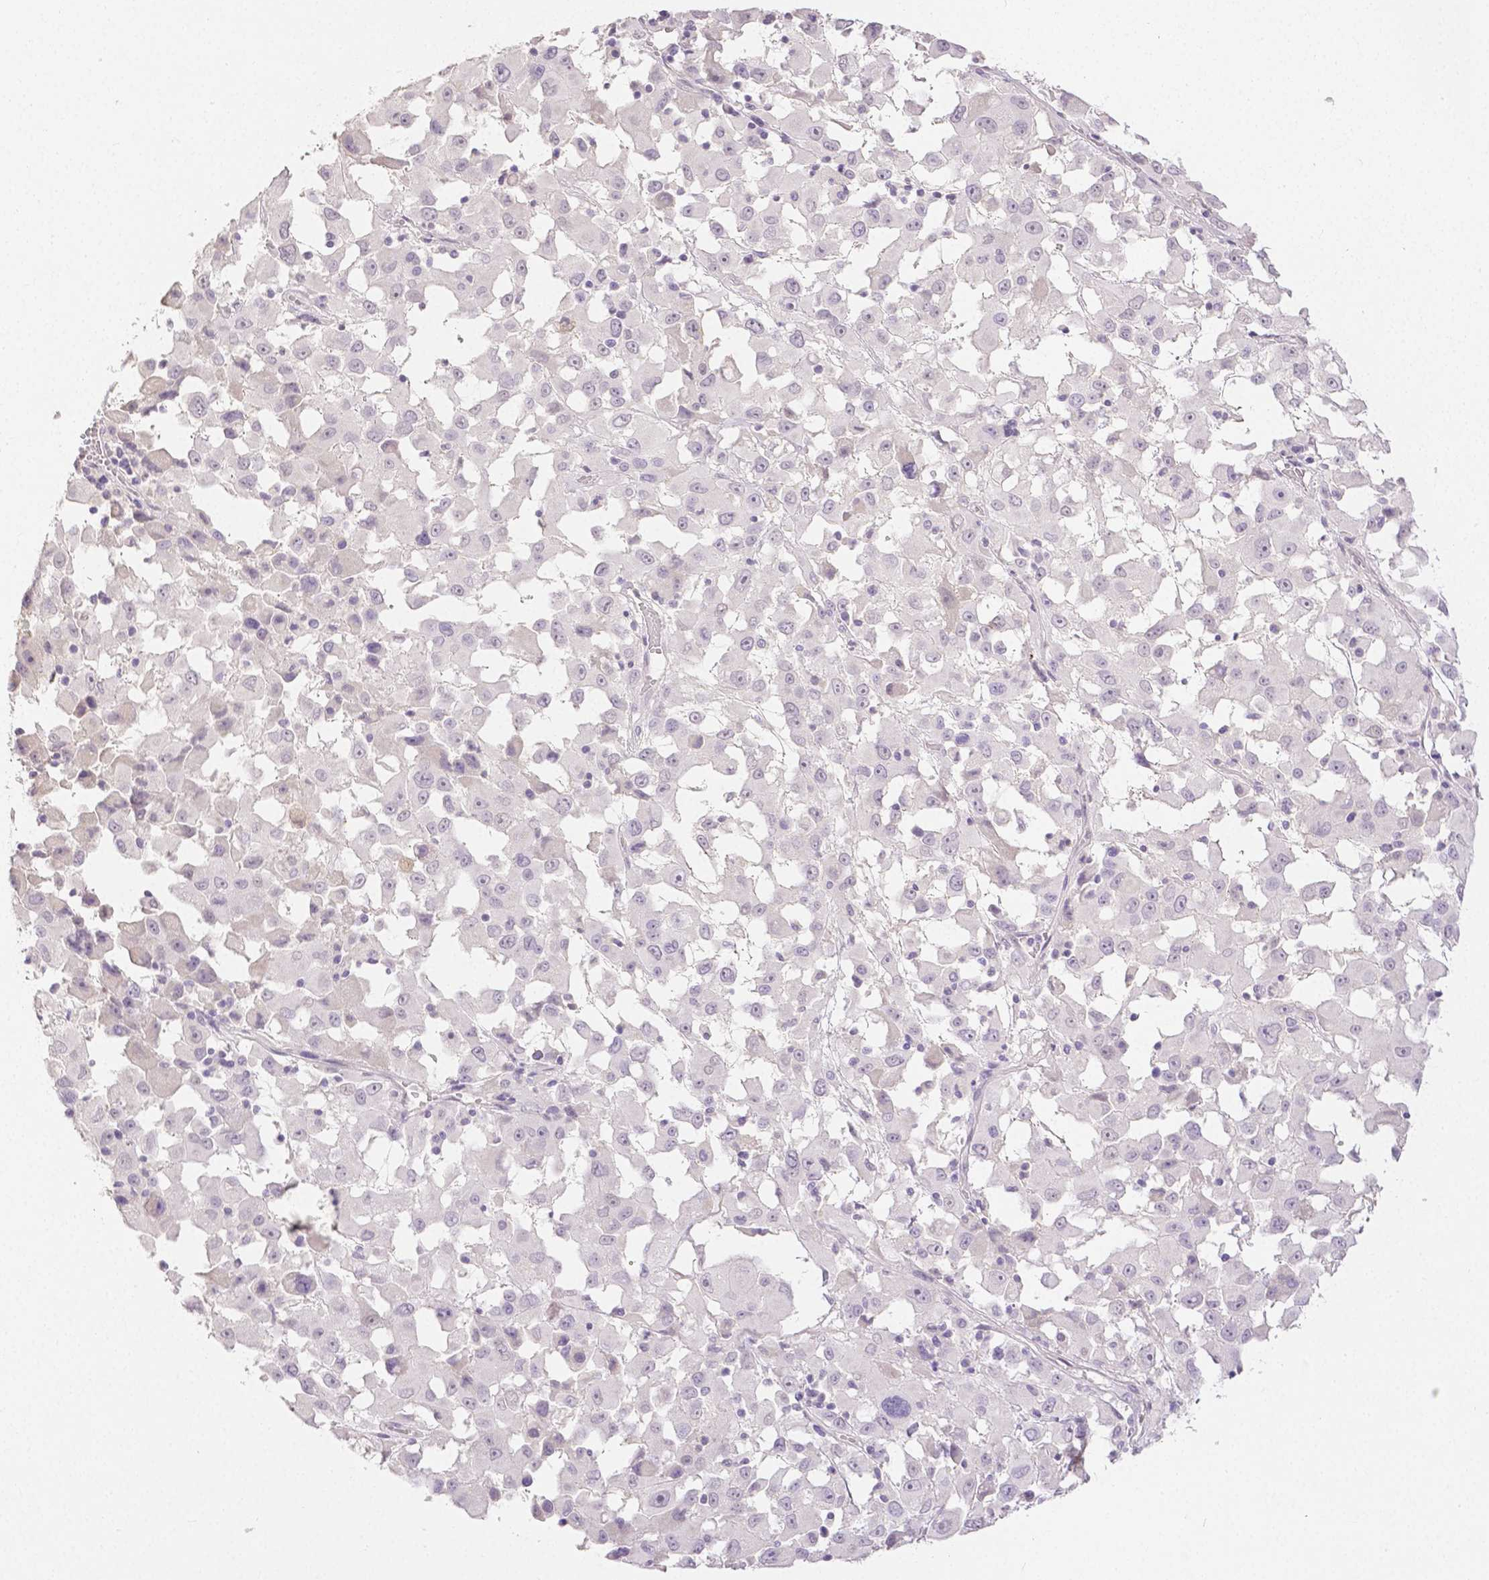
{"staining": {"intensity": "negative", "quantity": "none", "location": "none"}, "tissue": "melanoma", "cell_type": "Tumor cells", "image_type": "cancer", "snomed": [{"axis": "morphology", "description": "Malignant melanoma, Metastatic site"}, {"axis": "topography", "description": "Soft tissue"}], "caption": "Tumor cells are negative for brown protein staining in malignant melanoma (metastatic site).", "gene": "OCLN", "patient": {"sex": "male", "age": 50}}